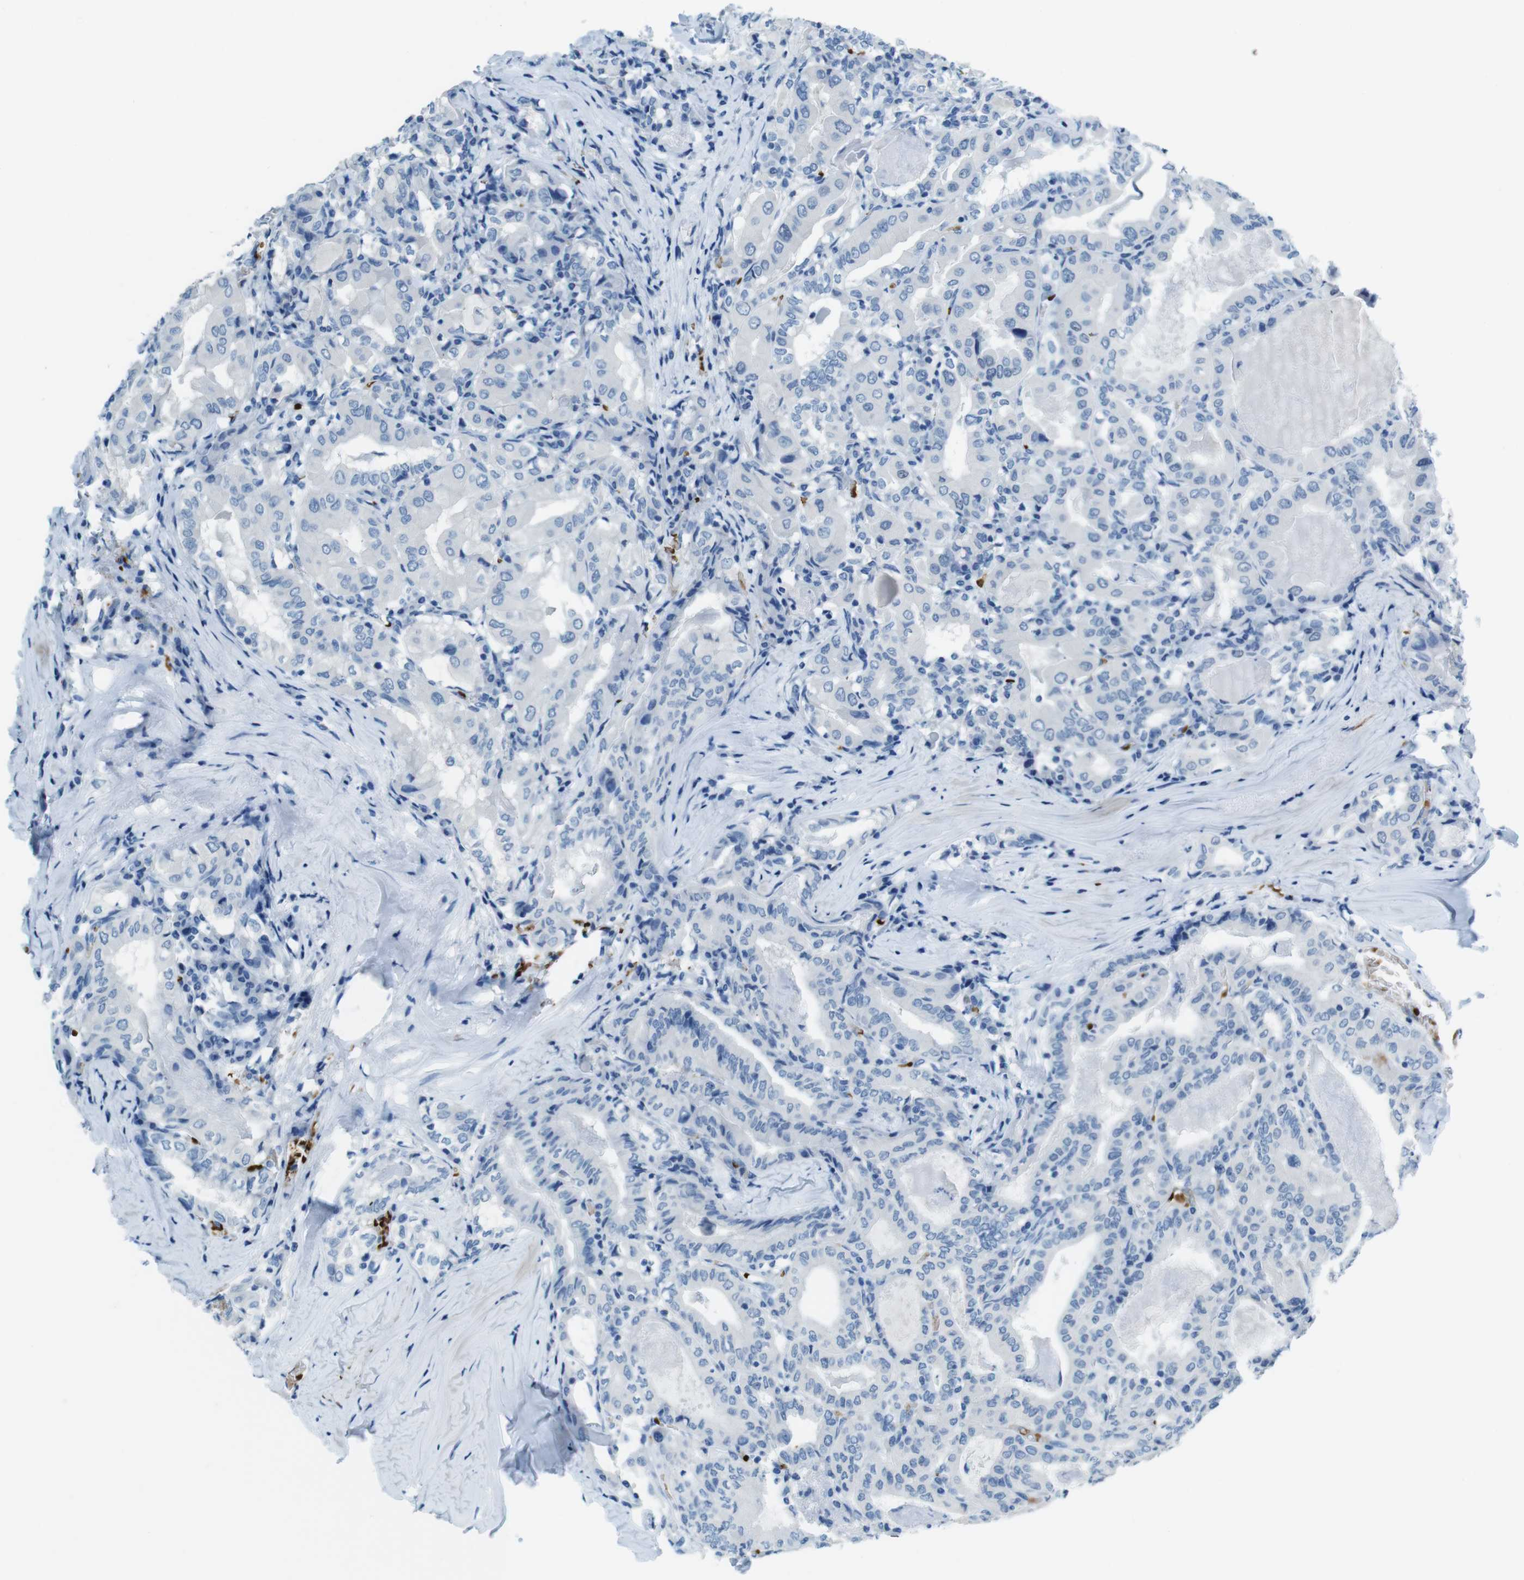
{"staining": {"intensity": "negative", "quantity": "none", "location": "none"}, "tissue": "thyroid cancer", "cell_type": "Tumor cells", "image_type": "cancer", "snomed": [{"axis": "morphology", "description": "Papillary adenocarcinoma, NOS"}, {"axis": "topography", "description": "Thyroid gland"}], "caption": "The immunohistochemistry (IHC) image has no significant expression in tumor cells of thyroid cancer tissue. (Brightfield microscopy of DAB immunohistochemistry (IHC) at high magnification).", "gene": "TFAP2C", "patient": {"sex": "female", "age": 42}}